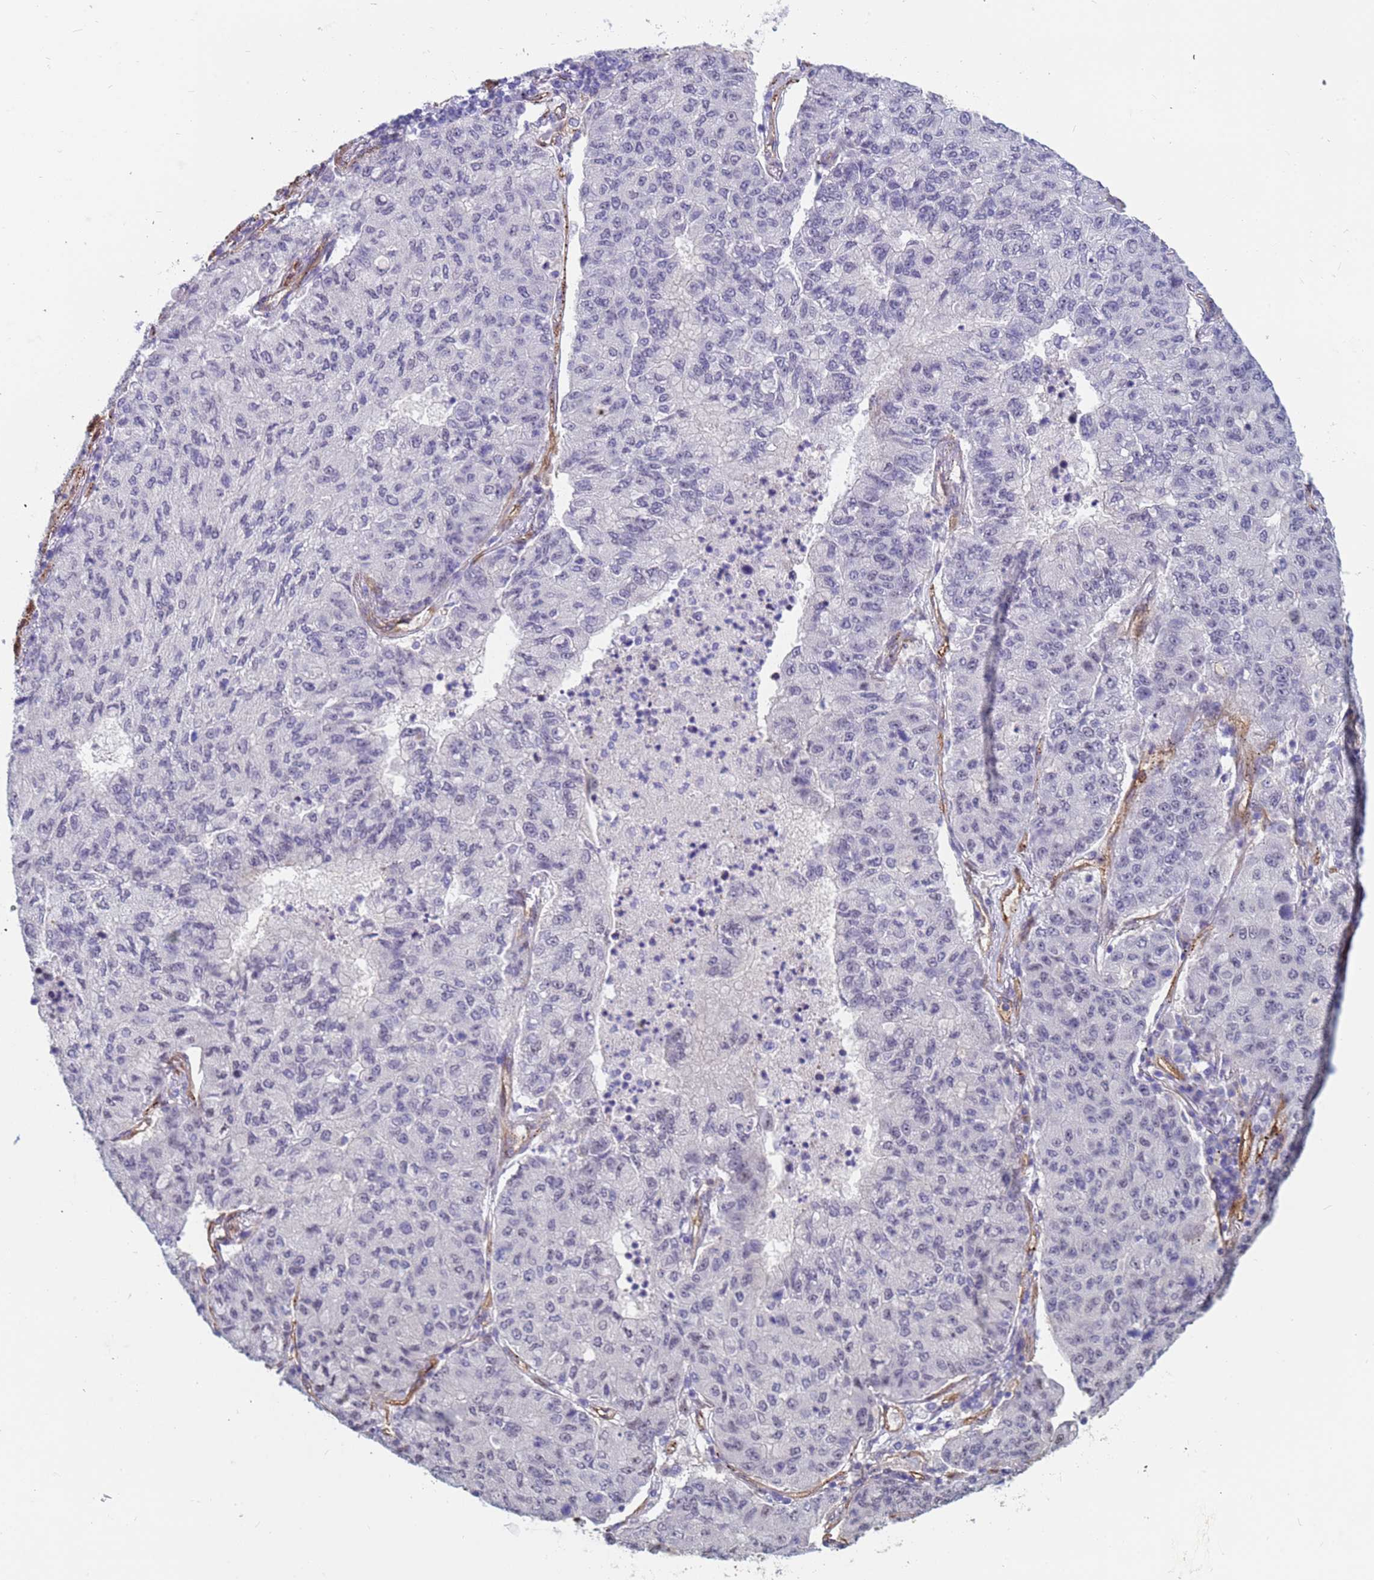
{"staining": {"intensity": "negative", "quantity": "none", "location": "none"}, "tissue": "lung cancer", "cell_type": "Tumor cells", "image_type": "cancer", "snomed": [{"axis": "morphology", "description": "Squamous cell carcinoma, NOS"}, {"axis": "topography", "description": "Lung"}], "caption": "Tumor cells show no significant protein expression in squamous cell carcinoma (lung). Brightfield microscopy of immunohistochemistry stained with DAB (3,3'-diaminobenzidine) (brown) and hematoxylin (blue), captured at high magnification.", "gene": "EHD2", "patient": {"sex": "male", "age": 74}}